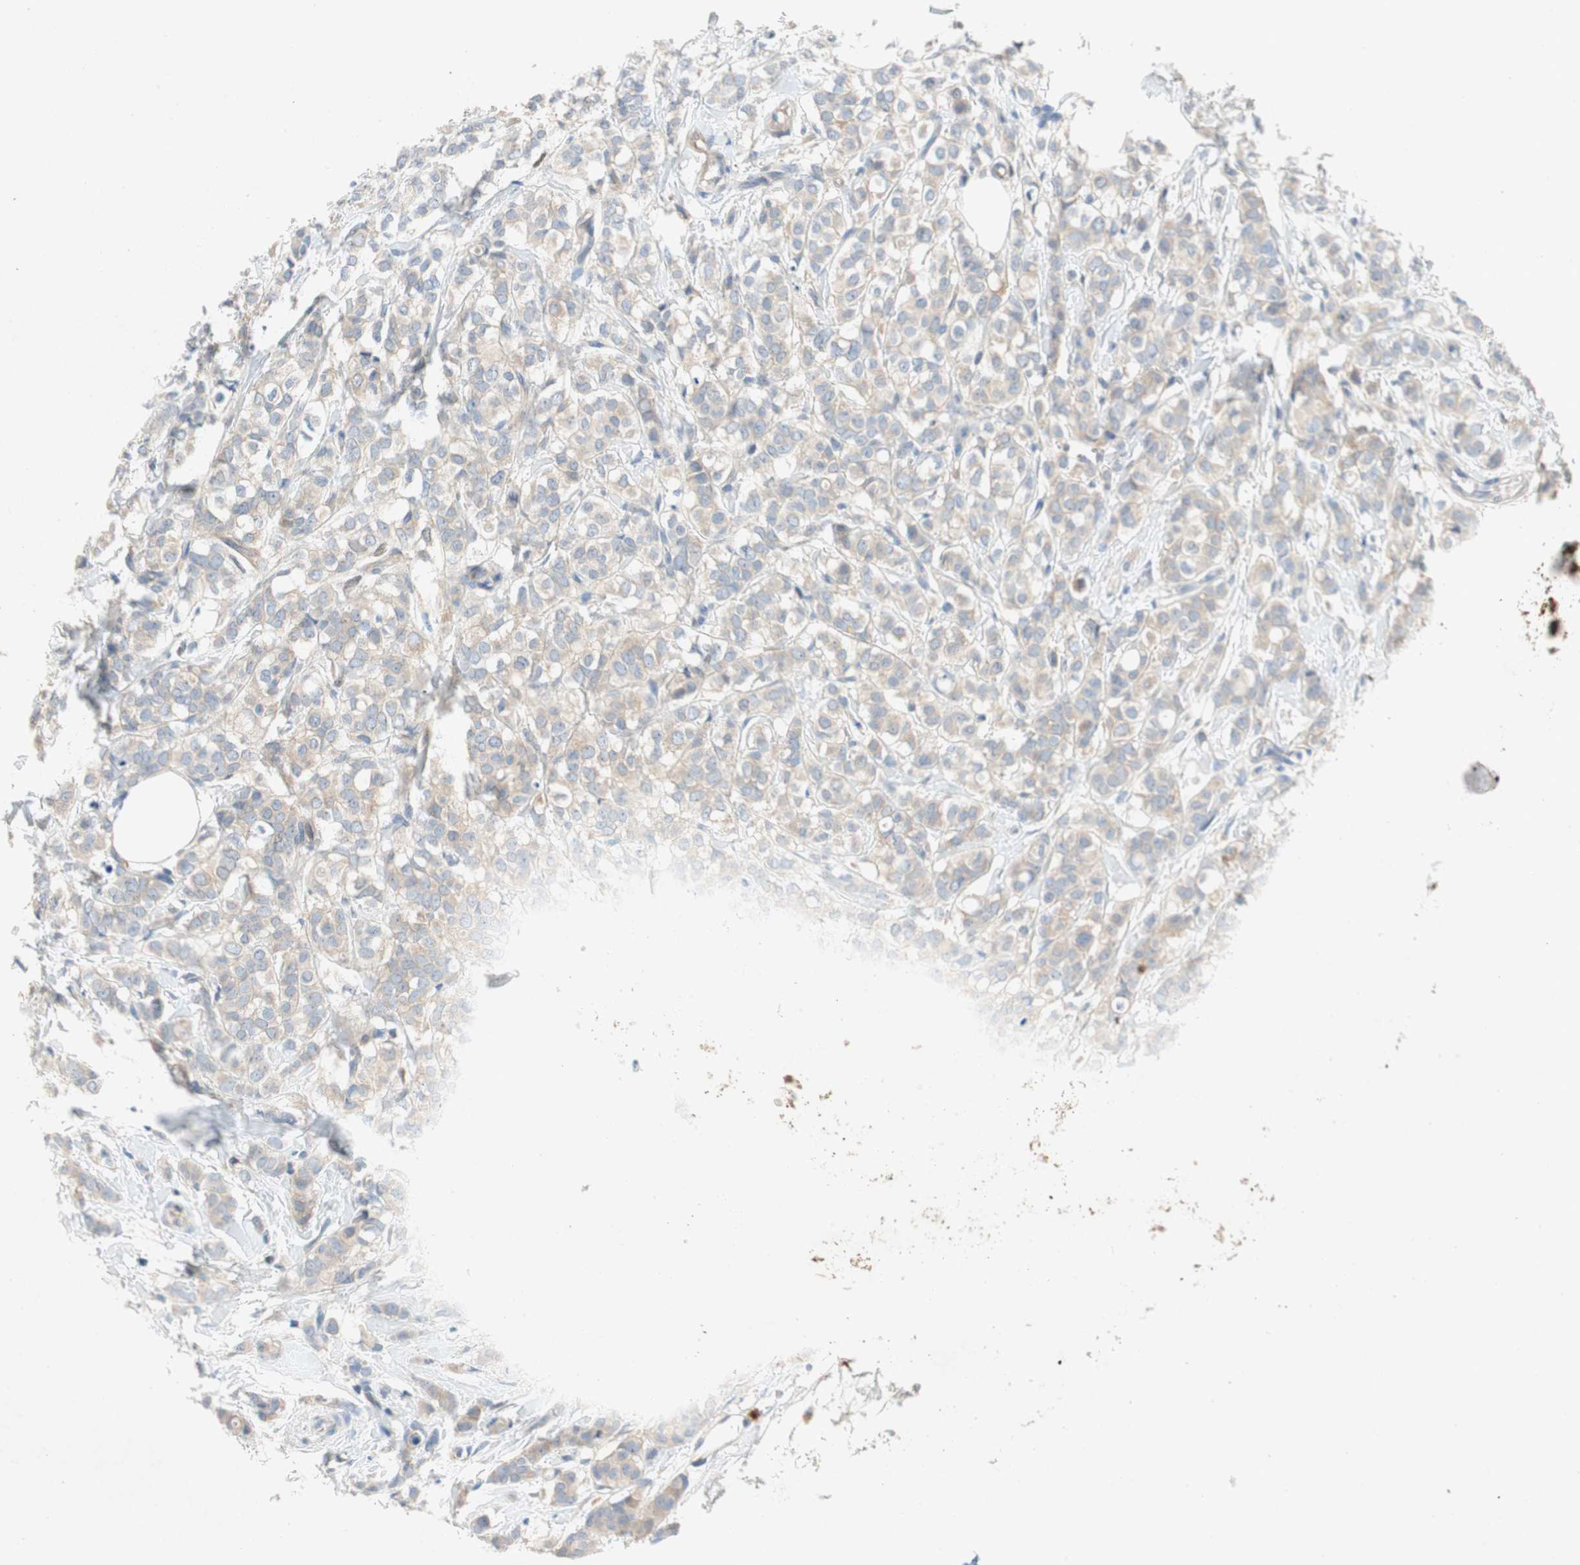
{"staining": {"intensity": "weak", "quantity": "25%-75%", "location": "cytoplasmic/membranous"}, "tissue": "breast cancer", "cell_type": "Tumor cells", "image_type": "cancer", "snomed": [{"axis": "morphology", "description": "Lobular carcinoma"}, {"axis": "topography", "description": "Breast"}], "caption": "About 25%-75% of tumor cells in human breast cancer exhibit weak cytoplasmic/membranous protein positivity as visualized by brown immunohistochemical staining.", "gene": "RELB", "patient": {"sex": "female", "age": 60}}